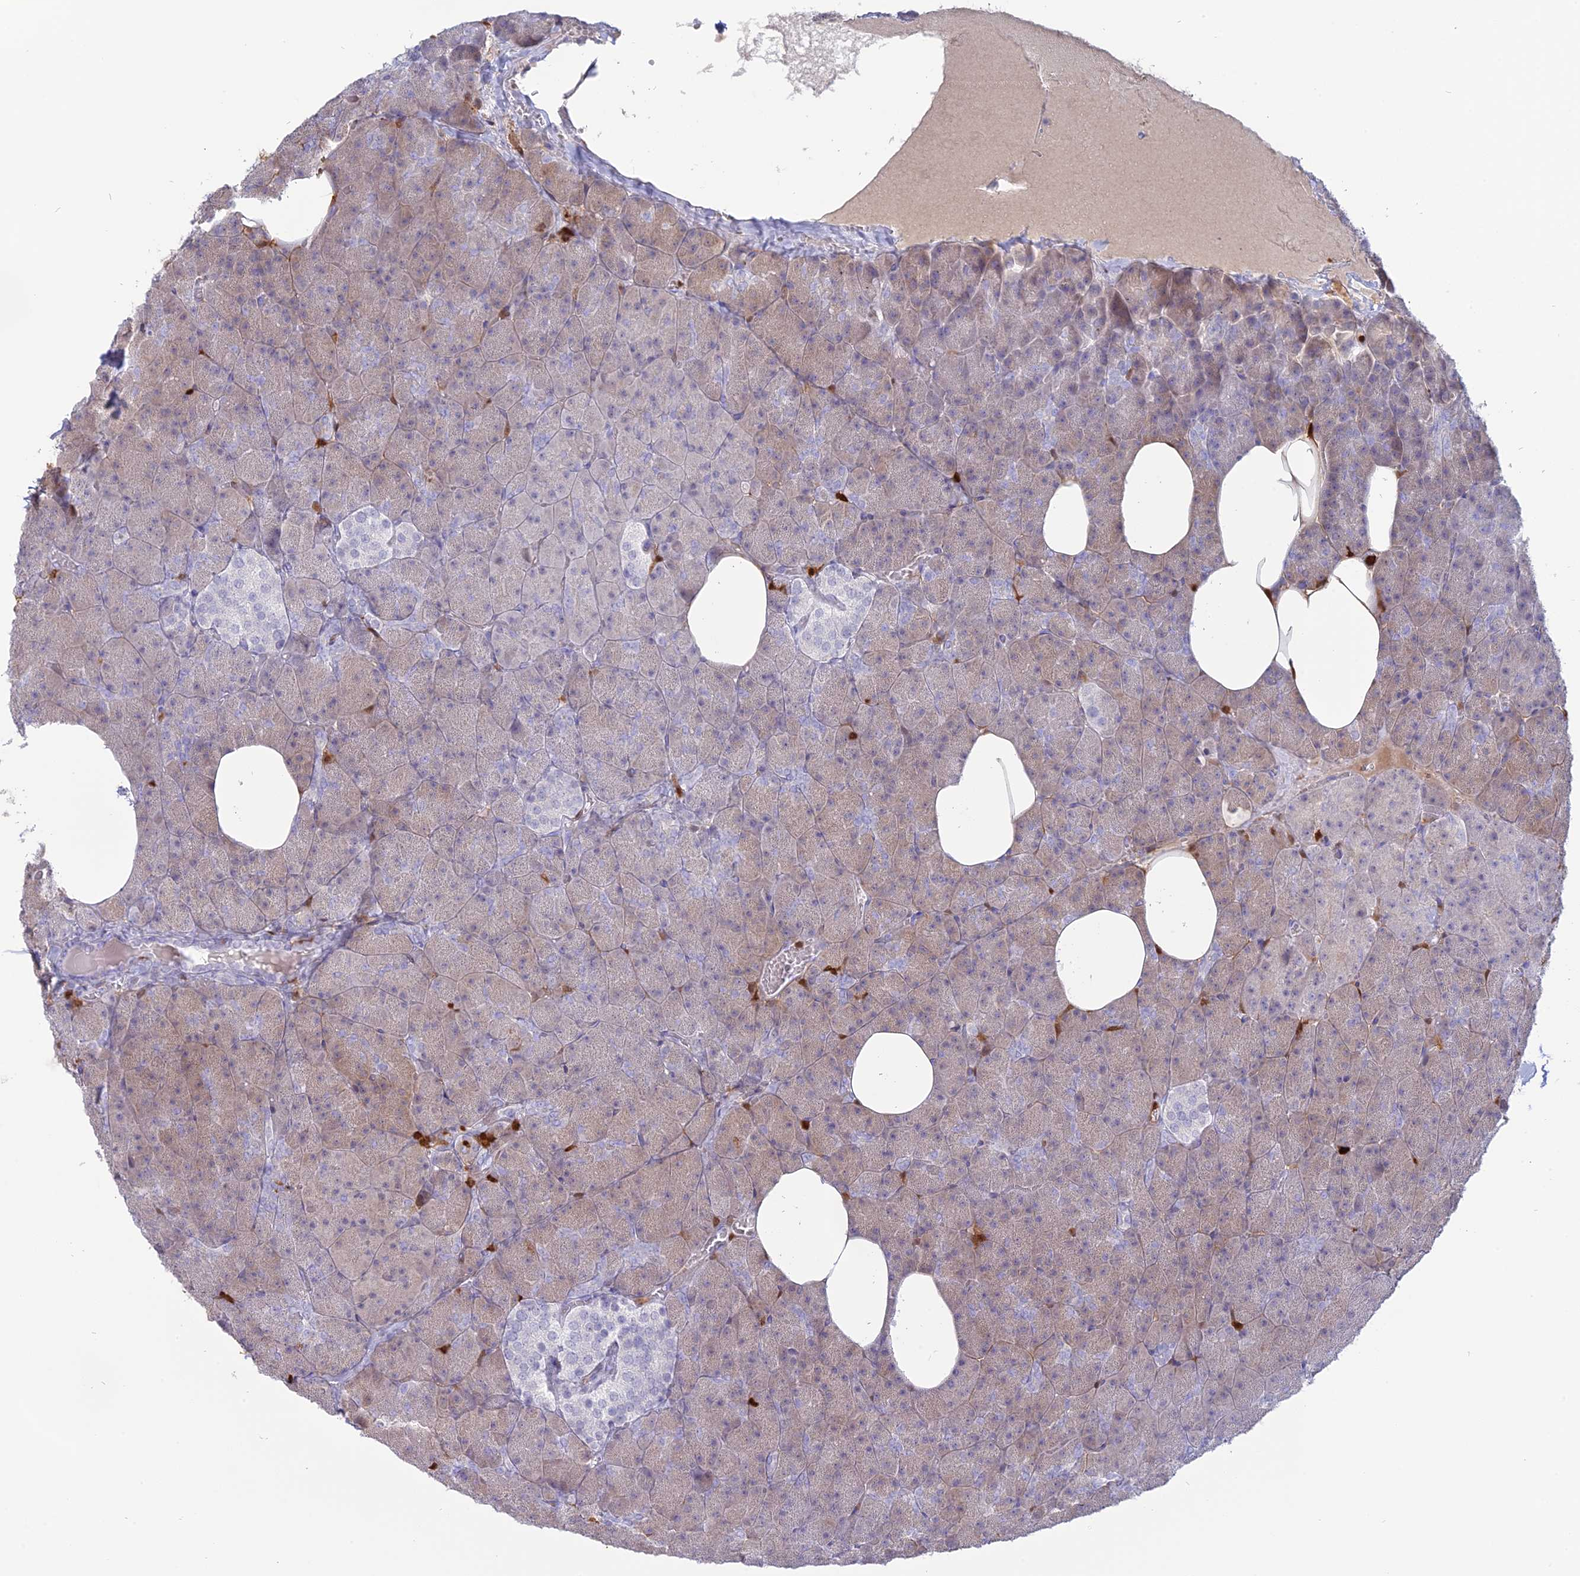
{"staining": {"intensity": "weak", "quantity": "25%-75%", "location": "cytoplasmic/membranous"}, "tissue": "pancreas", "cell_type": "Exocrine glandular cells", "image_type": "normal", "snomed": [{"axis": "morphology", "description": "Normal tissue, NOS"}, {"axis": "morphology", "description": "Carcinoid, malignant, NOS"}, {"axis": "topography", "description": "Pancreas"}], "caption": "Immunohistochemistry (IHC) histopathology image of normal pancreas stained for a protein (brown), which shows low levels of weak cytoplasmic/membranous positivity in about 25%-75% of exocrine glandular cells.", "gene": "PGBD4", "patient": {"sex": "female", "age": 35}}